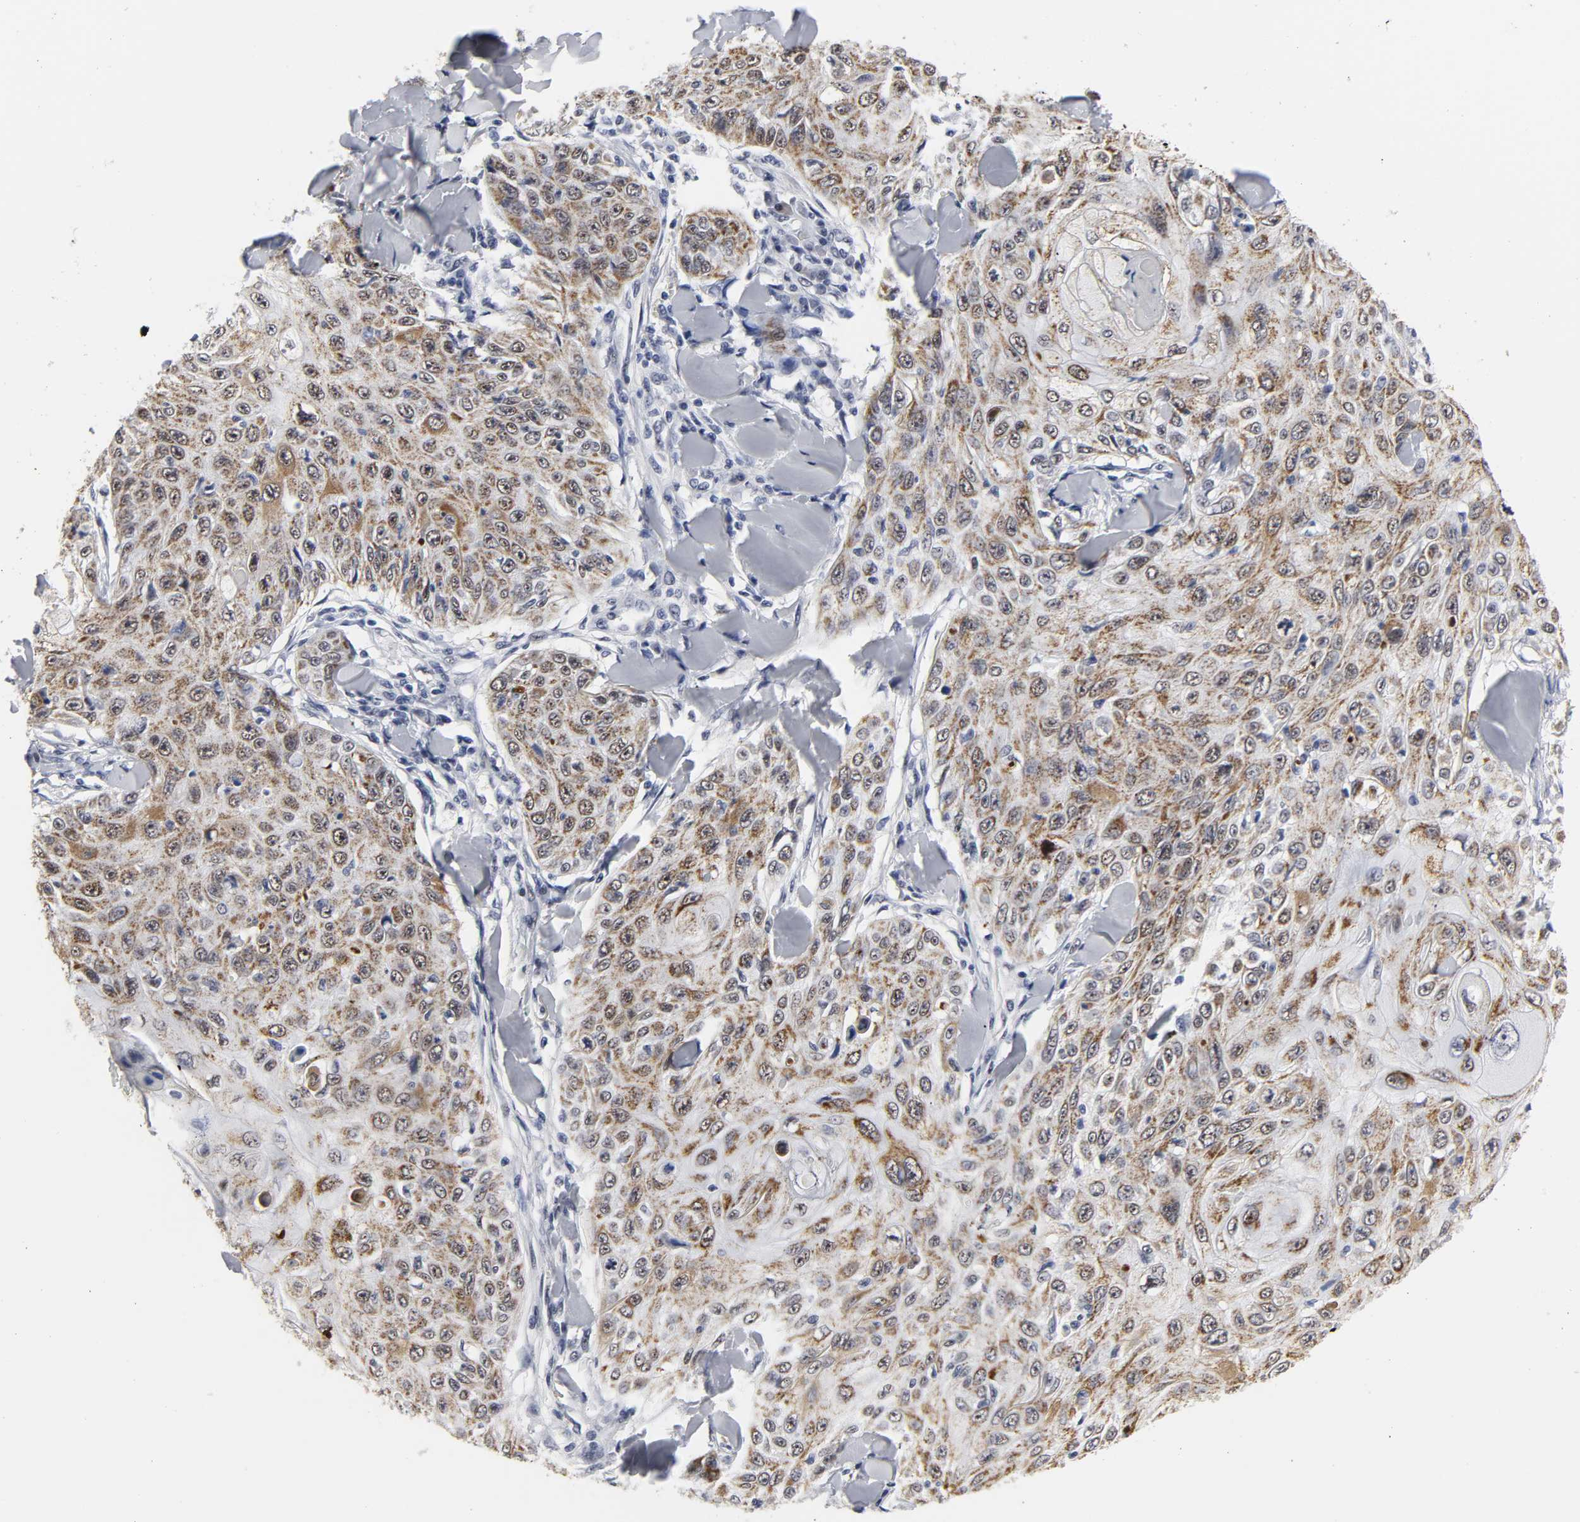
{"staining": {"intensity": "strong", "quantity": ">75%", "location": "cytoplasmic/membranous"}, "tissue": "skin cancer", "cell_type": "Tumor cells", "image_type": "cancer", "snomed": [{"axis": "morphology", "description": "Squamous cell carcinoma, NOS"}, {"axis": "topography", "description": "Skin"}], "caption": "The immunohistochemical stain shows strong cytoplasmic/membranous positivity in tumor cells of squamous cell carcinoma (skin) tissue.", "gene": "GRHL2", "patient": {"sex": "male", "age": 86}}